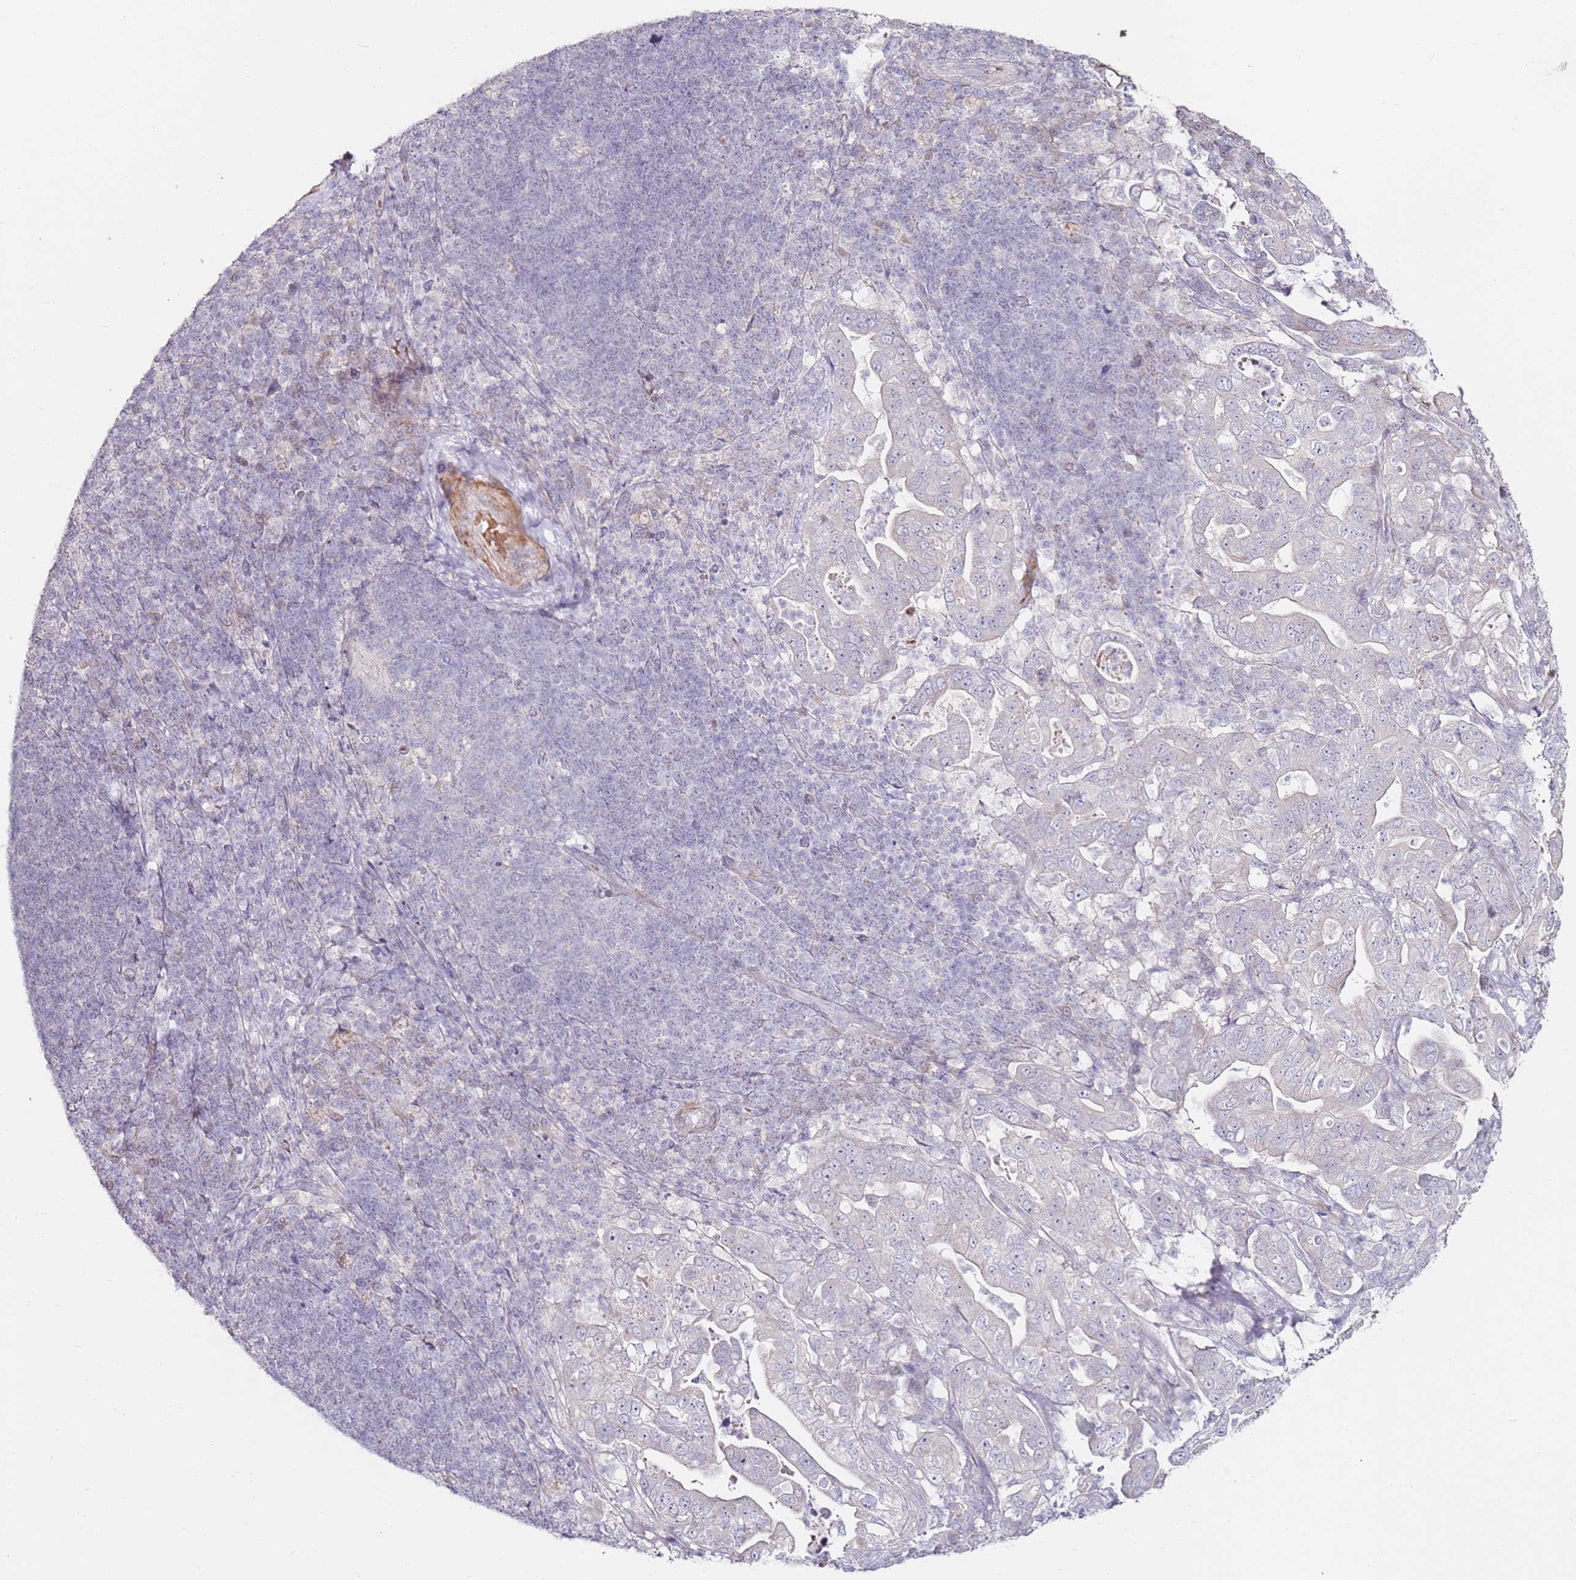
{"staining": {"intensity": "negative", "quantity": "none", "location": "none"}, "tissue": "pancreatic cancer", "cell_type": "Tumor cells", "image_type": "cancer", "snomed": [{"axis": "morphology", "description": "Normal tissue, NOS"}, {"axis": "morphology", "description": "Adenocarcinoma, NOS"}, {"axis": "topography", "description": "Lymph node"}, {"axis": "topography", "description": "Pancreas"}], "caption": "A histopathology image of pancreatic adenocarcinoma stained for a protein shows no brown staining in tumor cells.", "gene": "RARS2", "patient": {"sex": "female", "age": 67}}